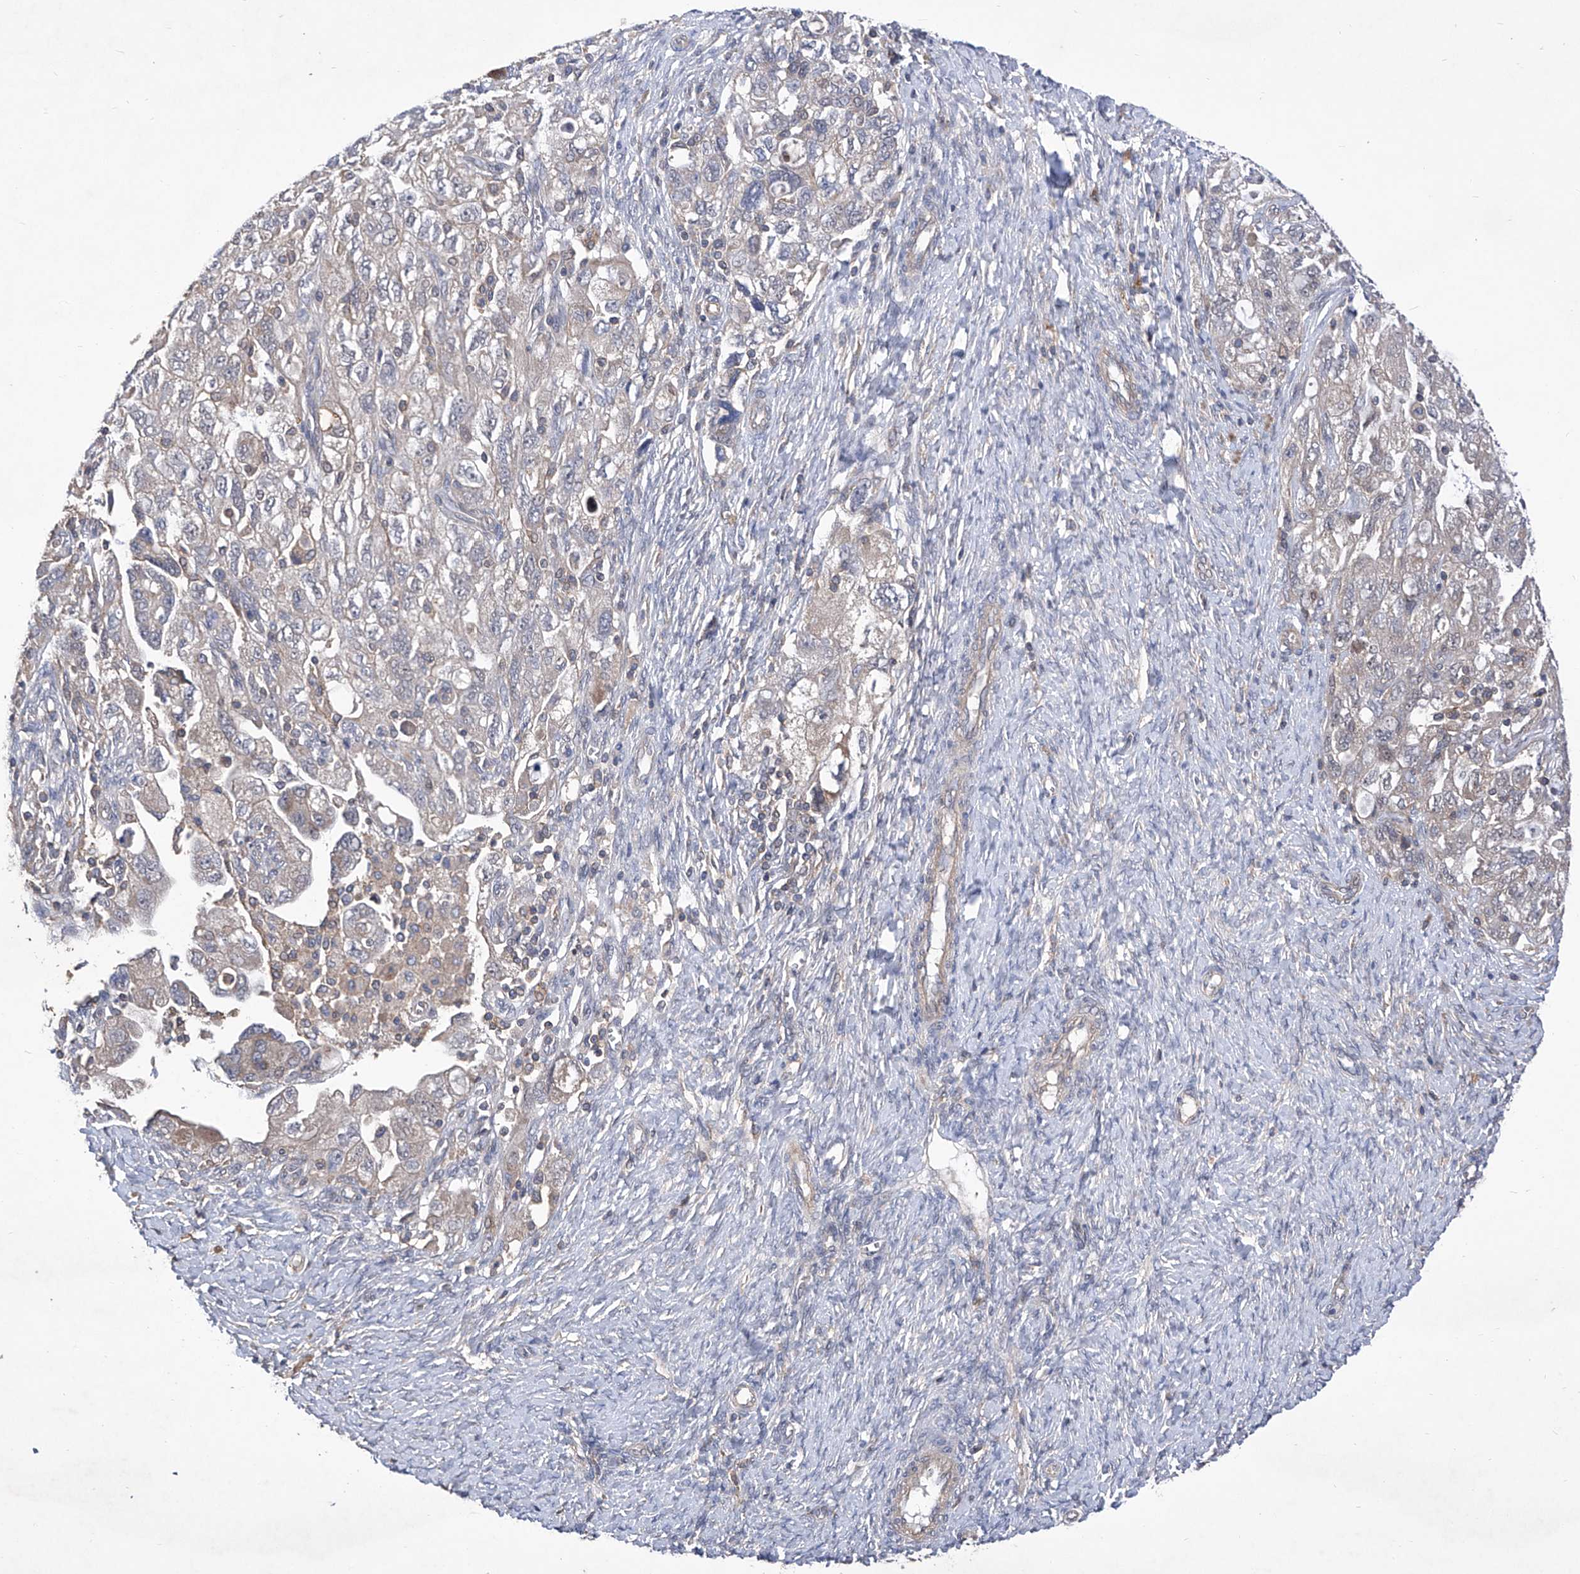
{"staining": {"intensity": "negative", "quantity": "none", "location": "none"}, "tissue": "ovarian cancer", "cell_type": "Tumor cells", "image_type": "cancer", "snomed": [{"axis": "morphology", "description": "Carcinoma, NOS"}, {"axis": "morphology", "description": "Cystadenocarcinoma, serous, NOS"}, {"axis": "topography", "description": "Ovary"}], "caption": "IHC of human ovarian serous cystadenocarcinoma demonstrates no positivity in tumor cells.", "gene": "KIFC2", "patient": {"sex": "female", "age": 69}}